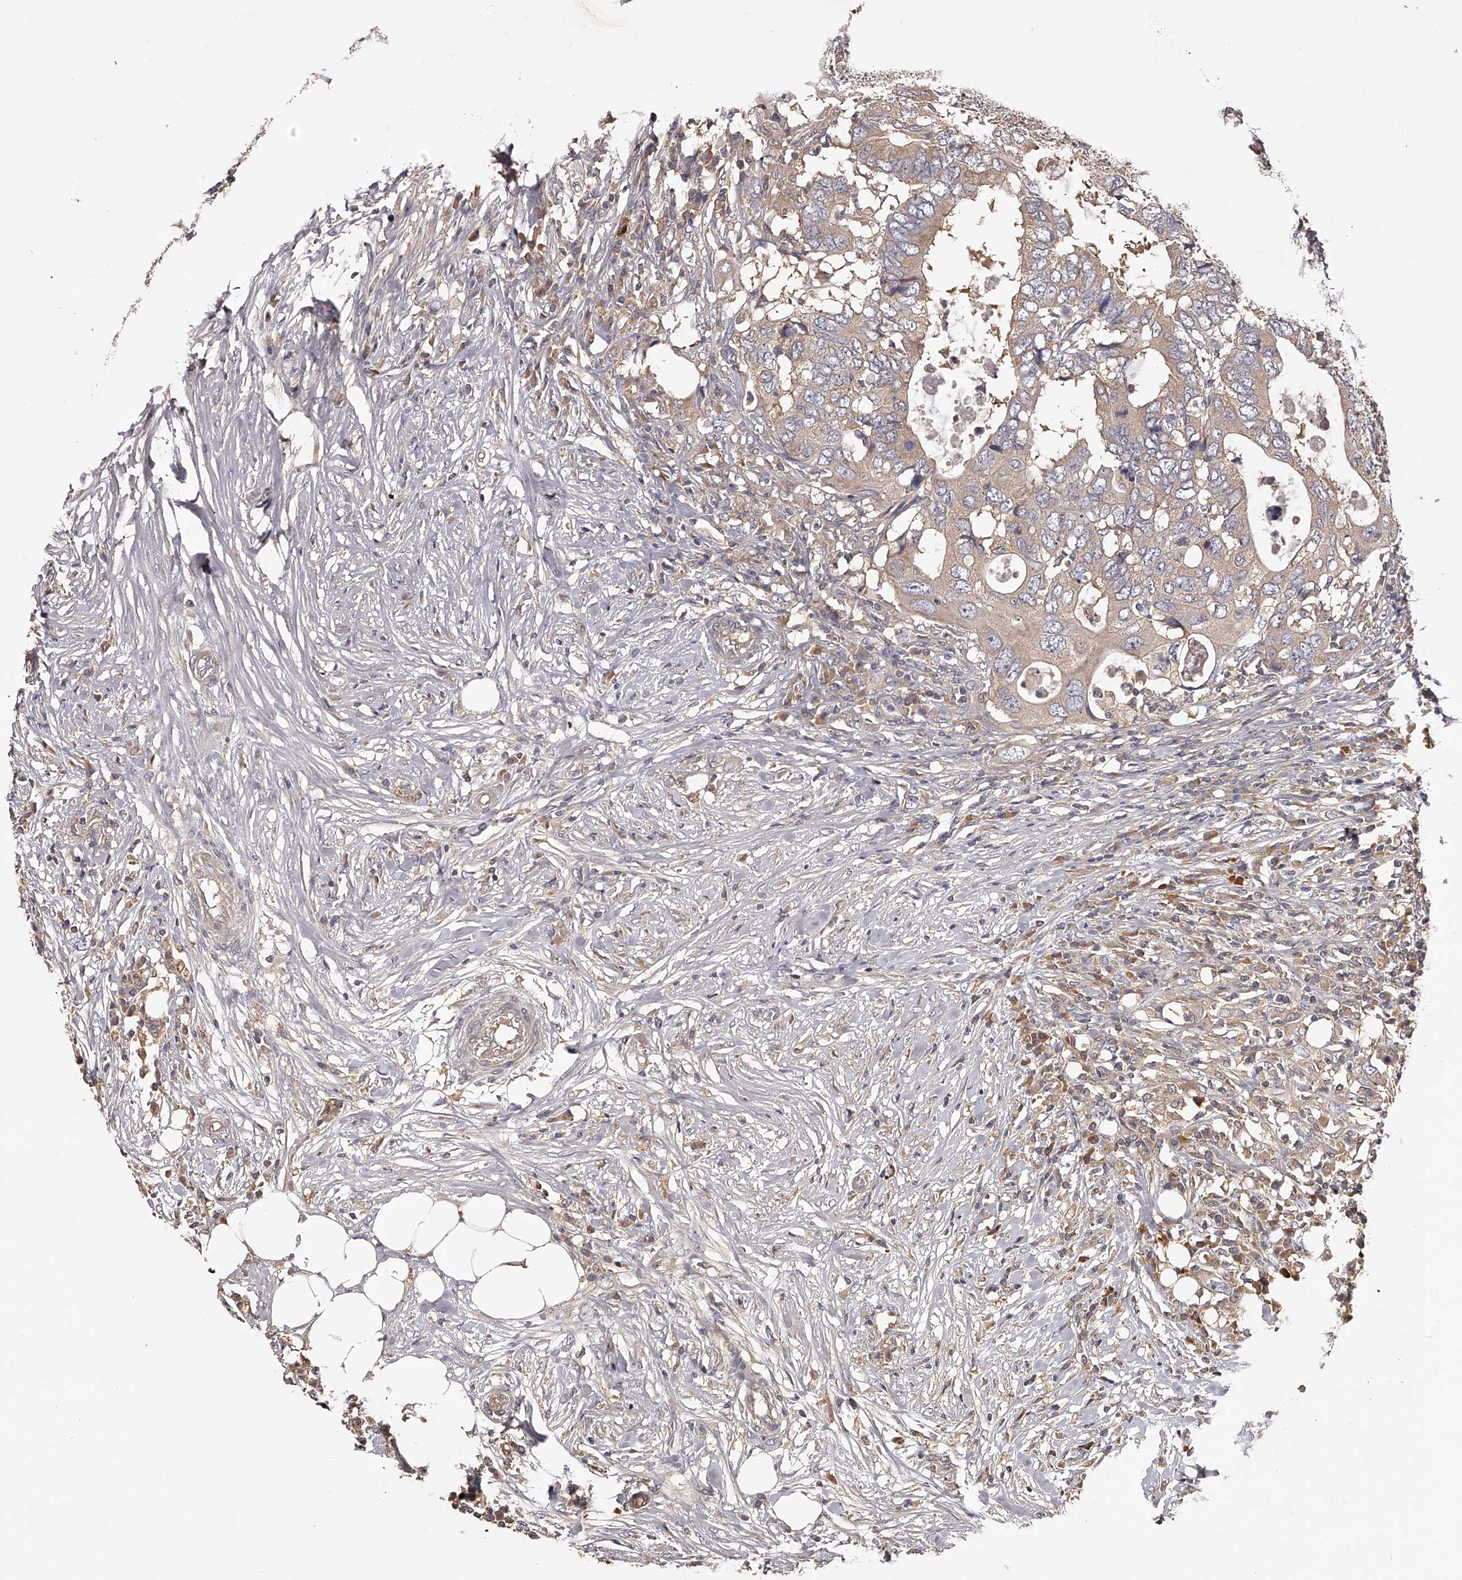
{"staining": {"intensity": "weak", "quantity": "<25%", "location": "cytoplasmic/membranous"}, "tissue": "colorectal cancer", "cell_type": "Tumor cells", "image_type": "cancer", "snomed": [{"axis": "morphology", "description": "Adenocarcinoma, NOS"}, {"axis": "topography", "description": "Colon"}], "caption": "This is a histopathology image of immunohistochemistry (IHC) staining of colorectal adenocarcinoma, which shows no positivity in tumor cells. (DAB (3,3'-diaminobenzidine) immunohistochemistry, high magnification).", "gene": "TNN", "patient": {"sex": "male", "age": 71}}